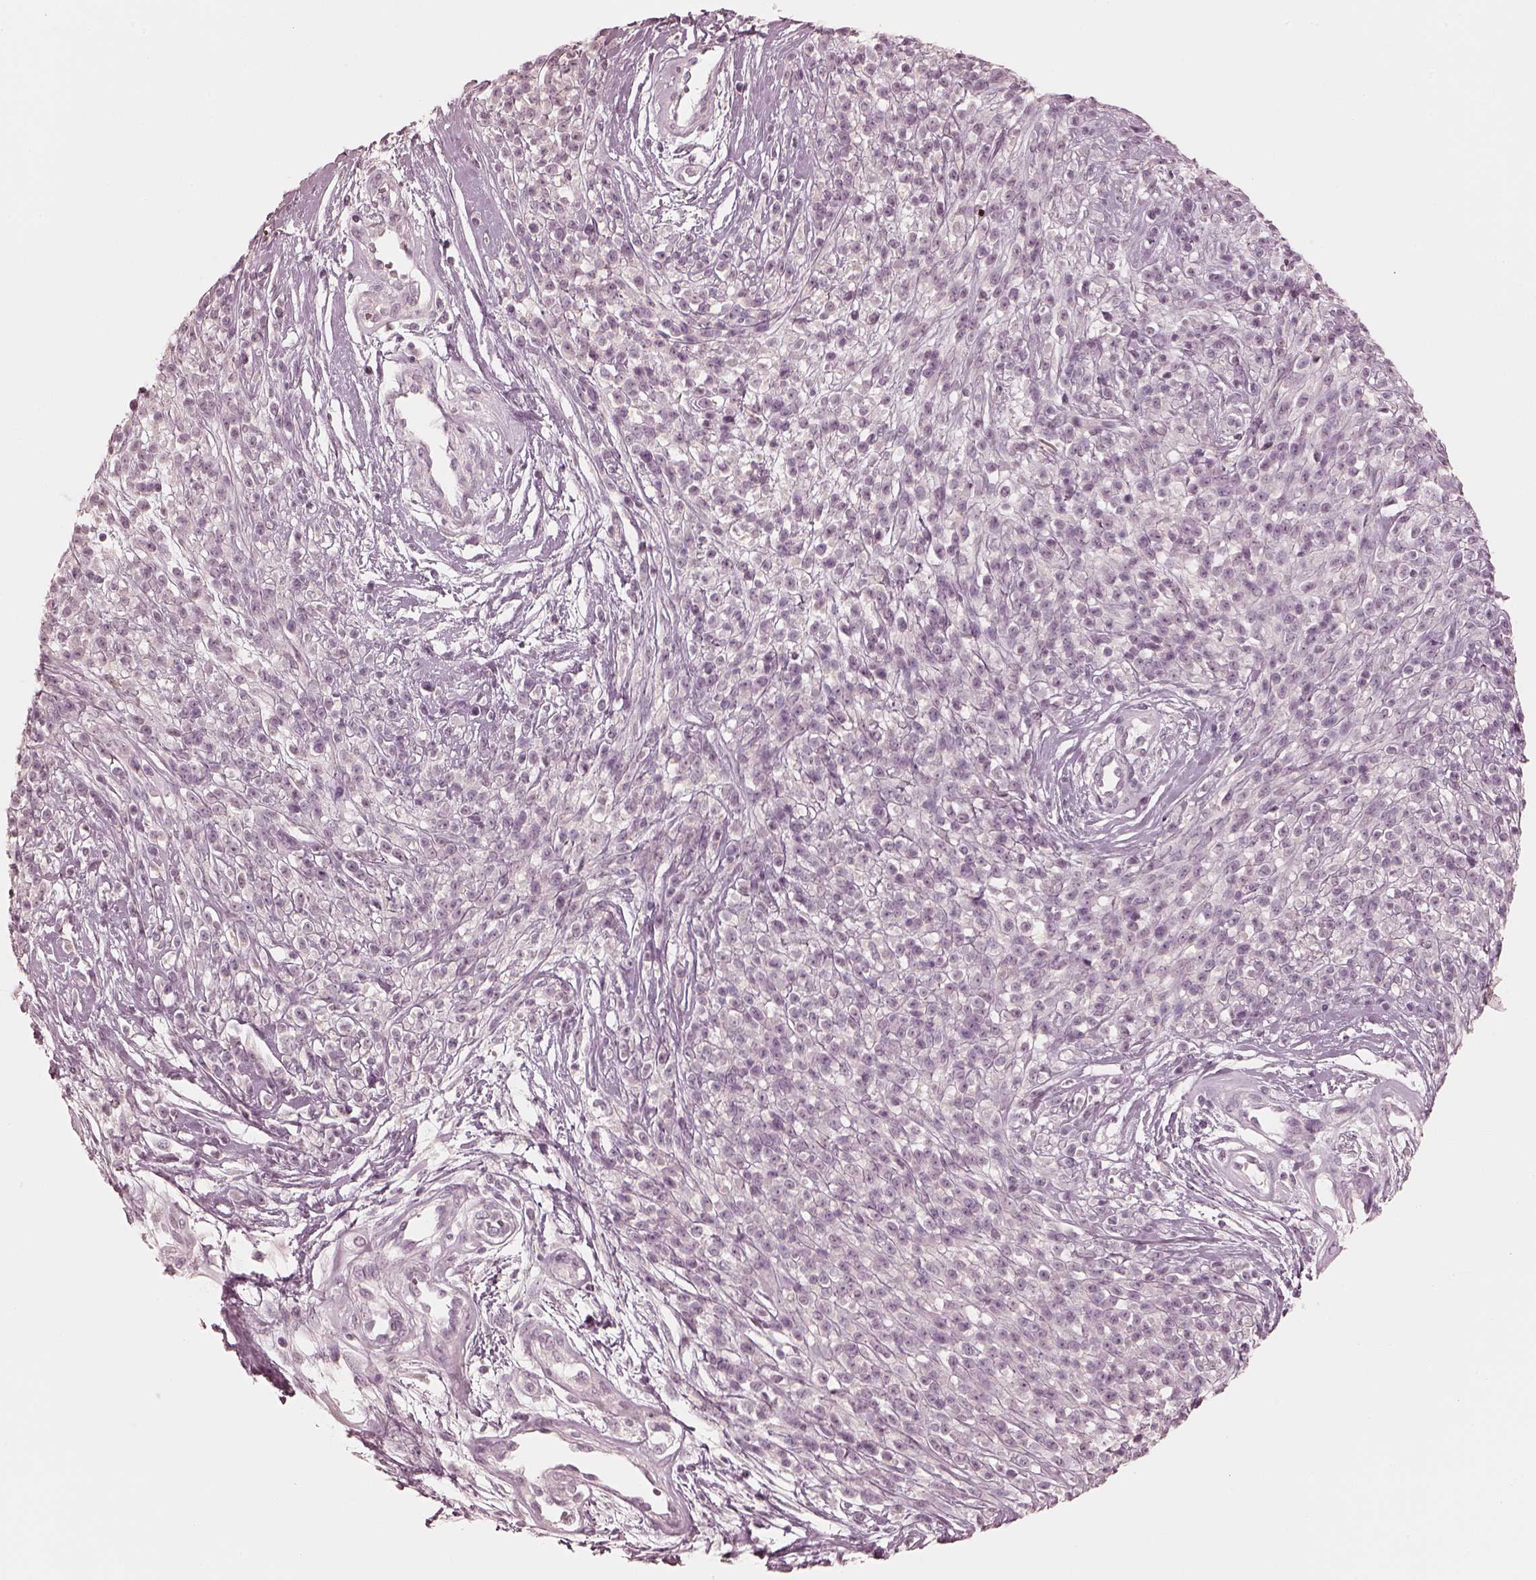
{"staining": {"intensity": "negative", "quantity": "none", "location": "none"}, "tissue": "melanoma", "cell_type": "Tumor cells", "image_type": "cancer", "snomed": [{"axis": "morphology", "description": "Malignant melanoma, NOS"}, {"axis": "topography", "description": "Skin"}, {"axis": "topography", "description": "Skin of trunk"}], "caption": "Human melanoma stained for a protein using immunohistochemistry (IHC) exhibits no staining in tumor cells.", "gene": "CALR3", "patient": {"sex": "male", "age": 74}}